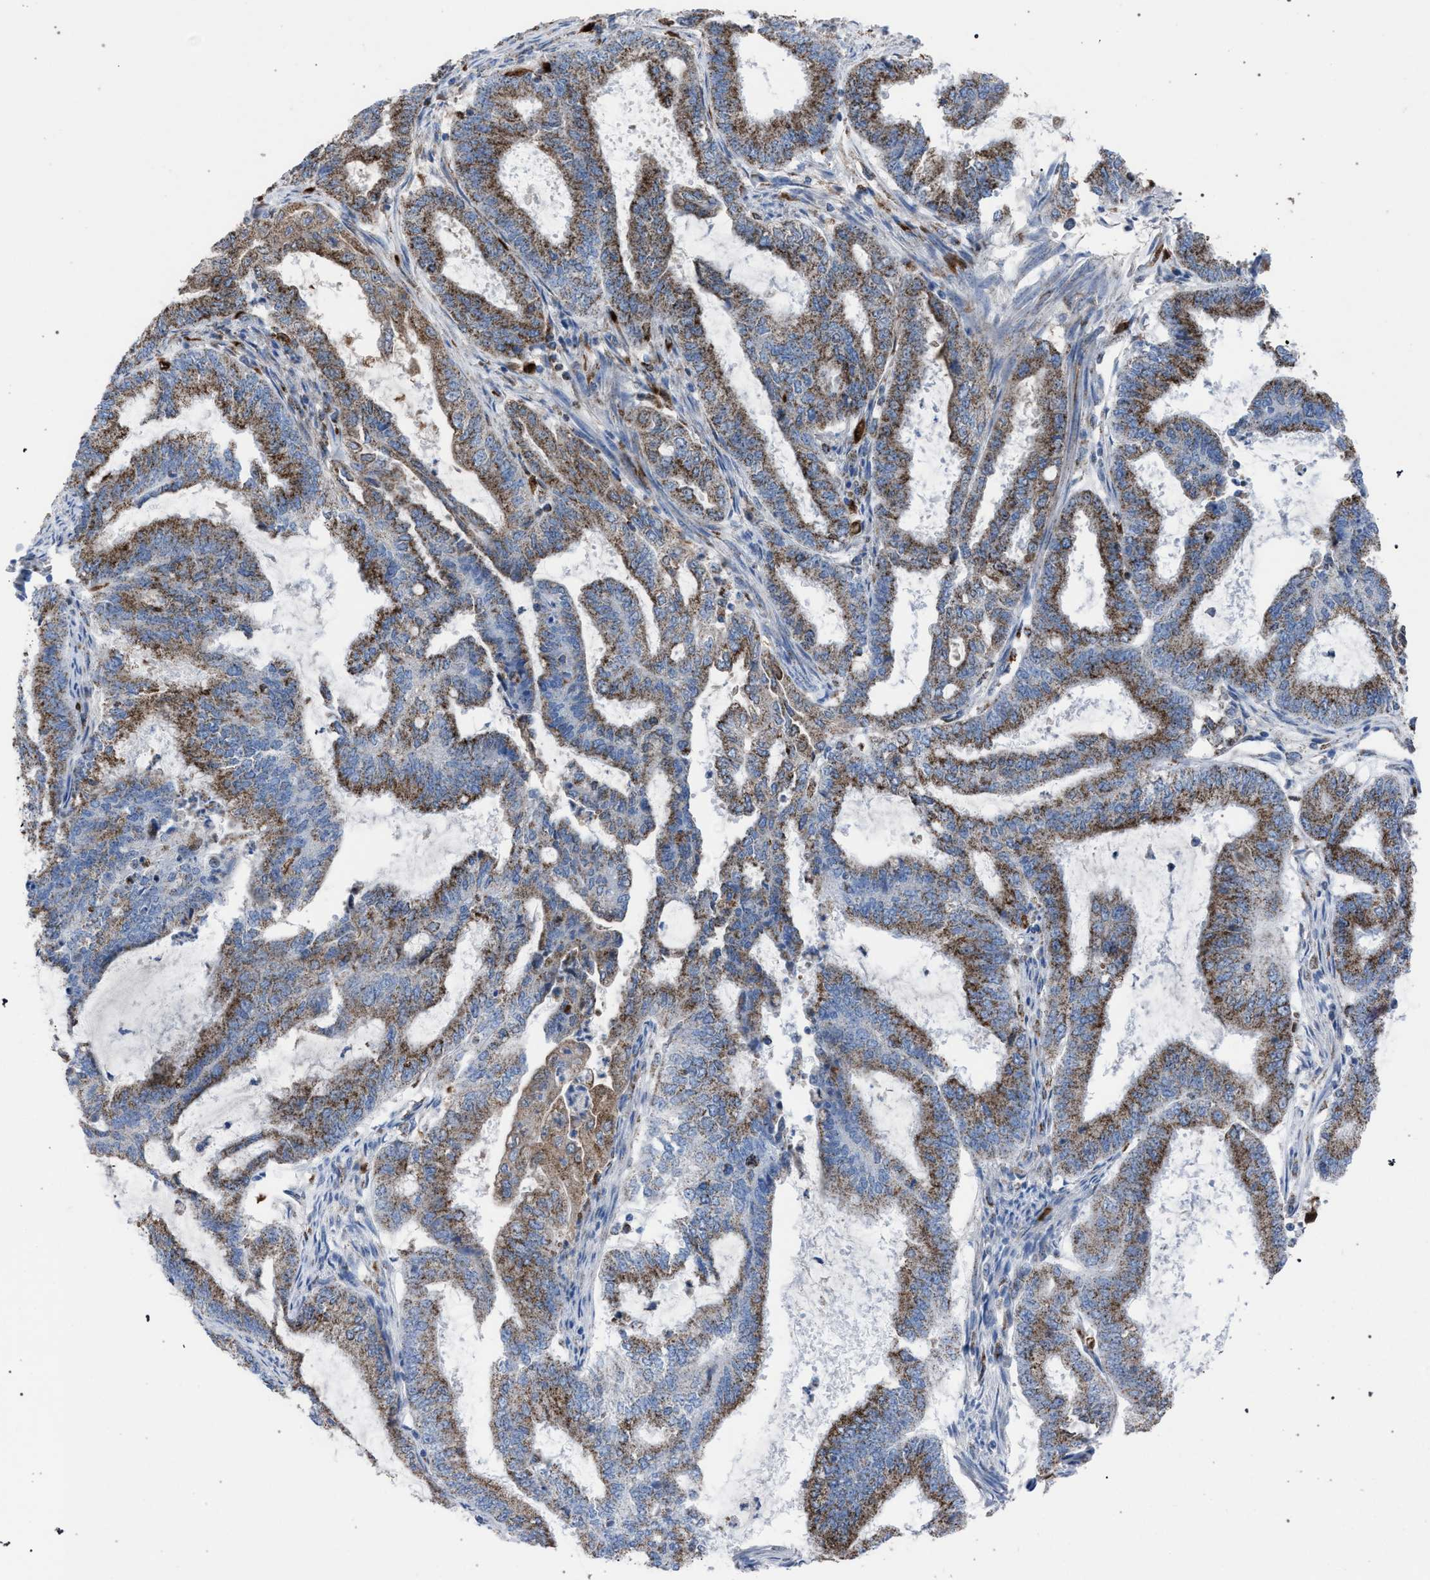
{"staining": {"intensity": "moderate", "quantity": ">75%", "location": "cytoplasmic/membranous"}, "tissue": "endometrial cancer", "cell_type": "Tumor cells", "image_type": "cancer", "snomed": [{"axis": "morphology", "description": "Adenocarcinoma, NOS"}, {"axis": "topography", "description": "Endometrium"}], "caption": "Brown immunohistochemical staining in human adenocarcinoma (endometrial) exhibits moderate cytoplasmic/membranous positivity in about >75% of tumor cells. Ihc stains the protein in brown and the nuclei are stained blue.", "gene": "HSD17B4", "patient": {"sex": "female", "age": 51}}